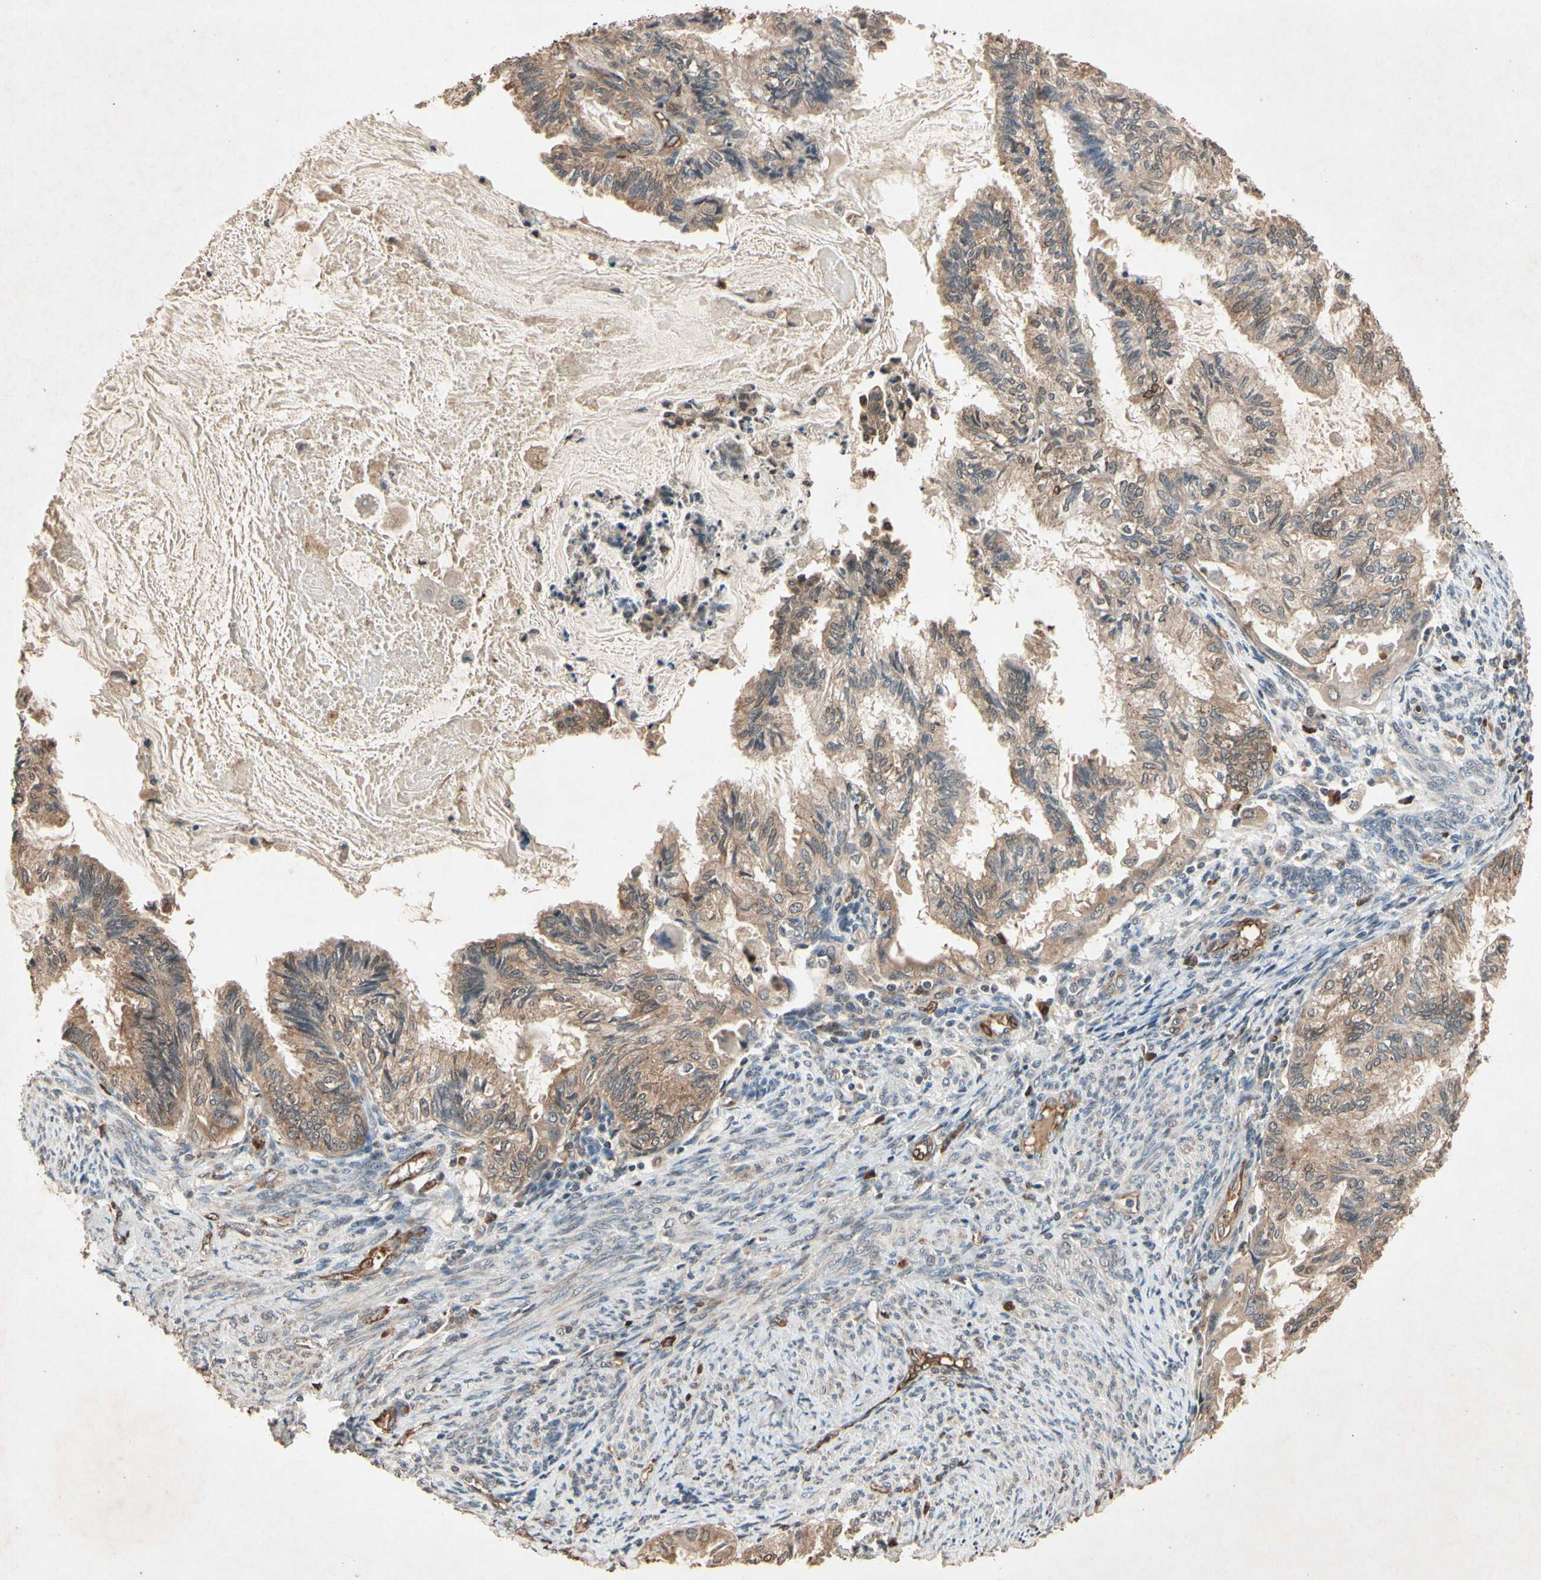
{"staining": {"intensity": "moderate", "quantity": ">75%", "location": "cytoplasmic/membranous"}, "tissue": "cervical cancer", "cell_type": "Tumor cells", "image_type": "cancer", "snomed": [{"axis": "morphology", "description": "Normal tissue, NOS"}, {"axis": "morphology", "description": "Adenocarcinoma, NOS"}, {"axis": "topography", "description": "Cervix"}, {"axis": "topography", "description": "Endometrium"}], "caption": "This image demonstrates immunohistochemistry staining of human cervical adenocarcinoma, with medium moderate cytoplasmic/membranous positivity in about >75% of tumor cells.", "gene": "PRDX4", "patient": {"sex": "female", "age": 86}}